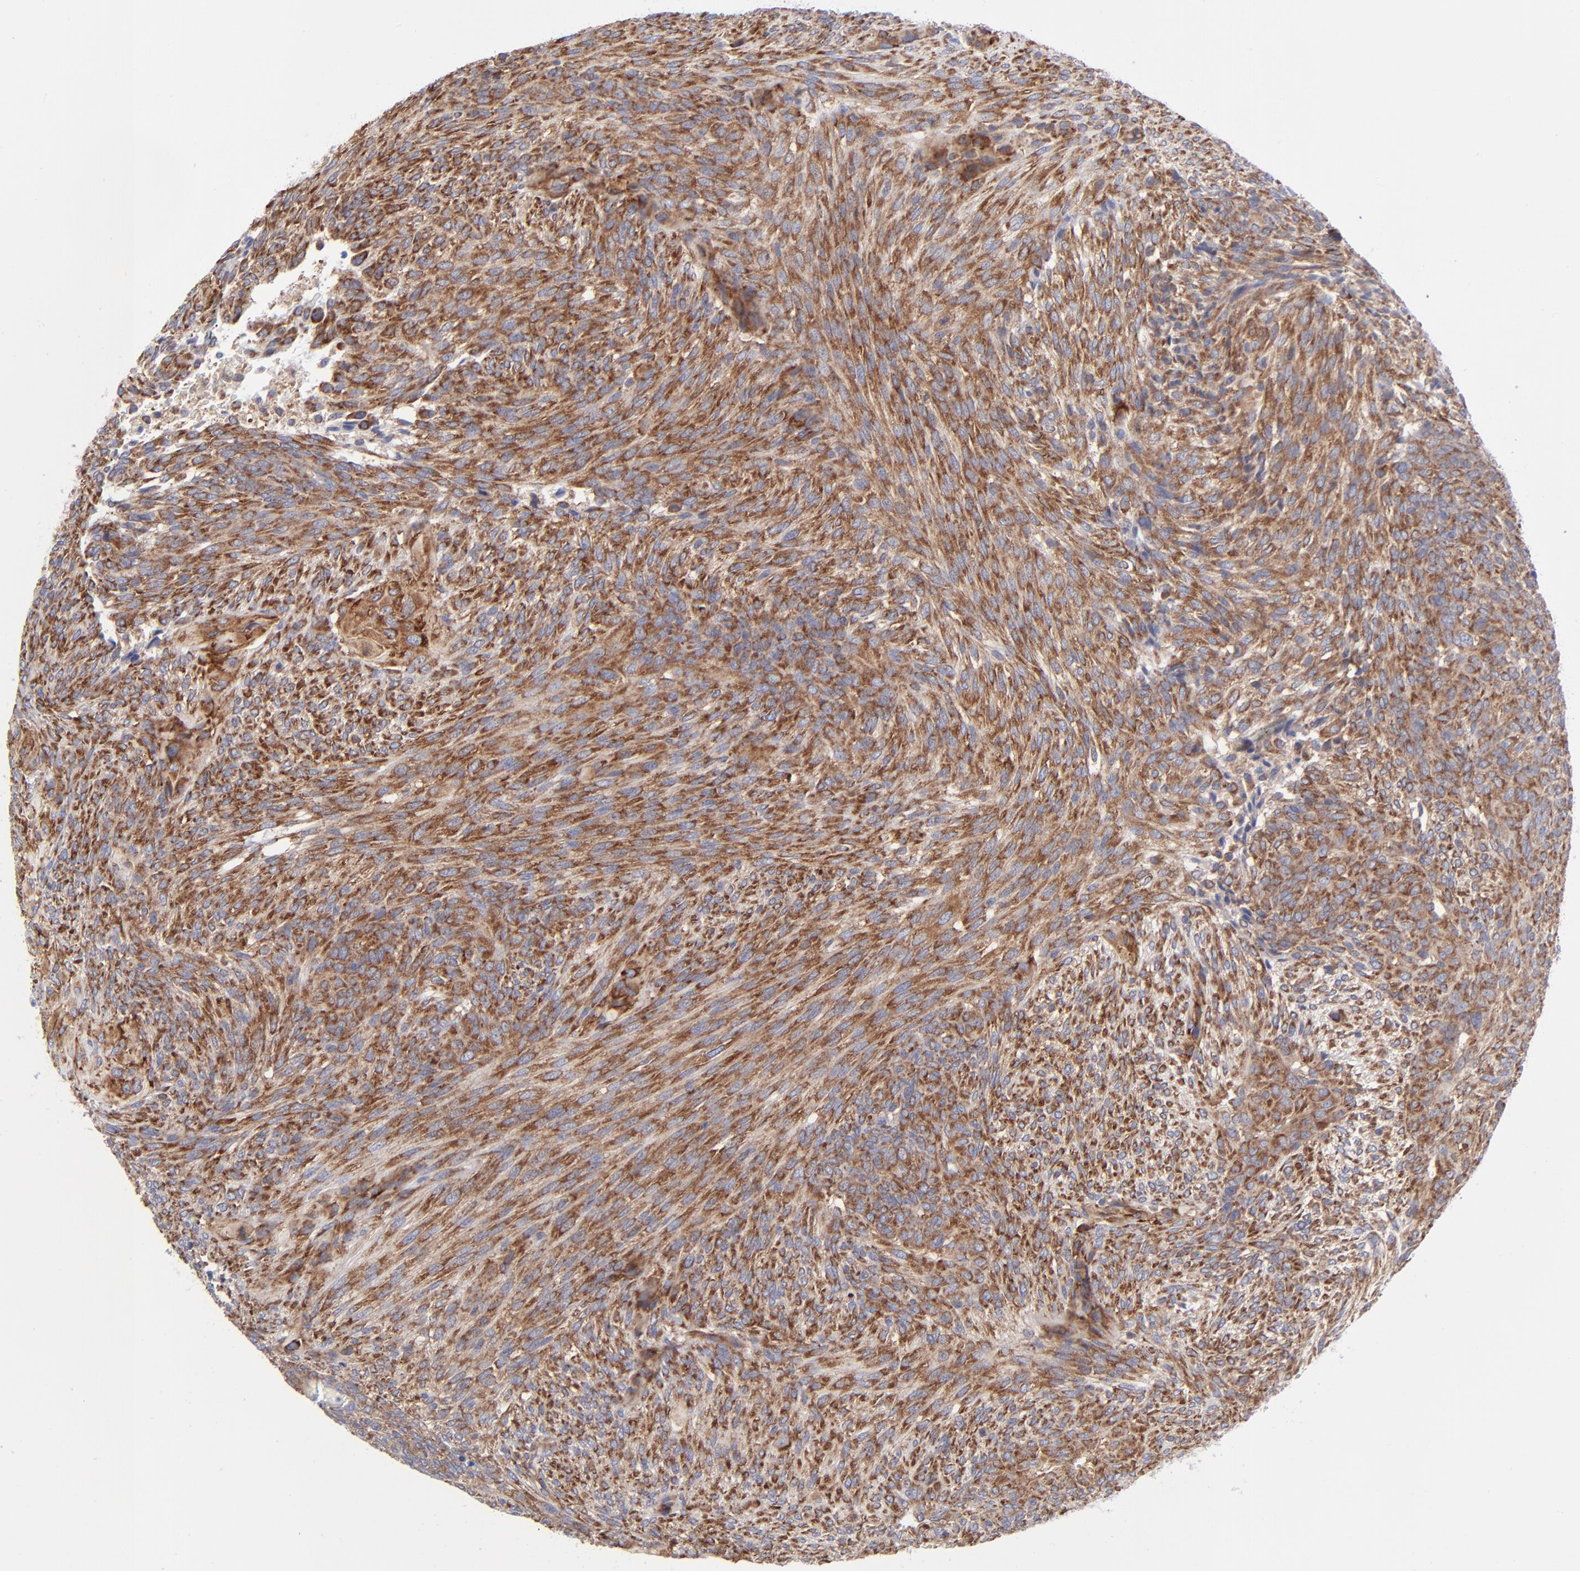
{"staining": {"intensity": "strong", "quantity": ">75%", "location": "cytoplasmic/membranous"}, "tissue": "glioma", "cell_type": "Tumor cells", "image_type": "cancer", "snomed": [{"axis": "morphology", "description": "Glioma, malignant, High grade"}, {"axis": "topography", "description": "Cerebral cortex"}], "caption": "Human glioma stained for a protein (brown) shows strong cytoplasmic/membranous positive staining in about >75% of tumor cells.", "gene": "EIF2AK2", "patient": {"sex": "female", "age": 55}}